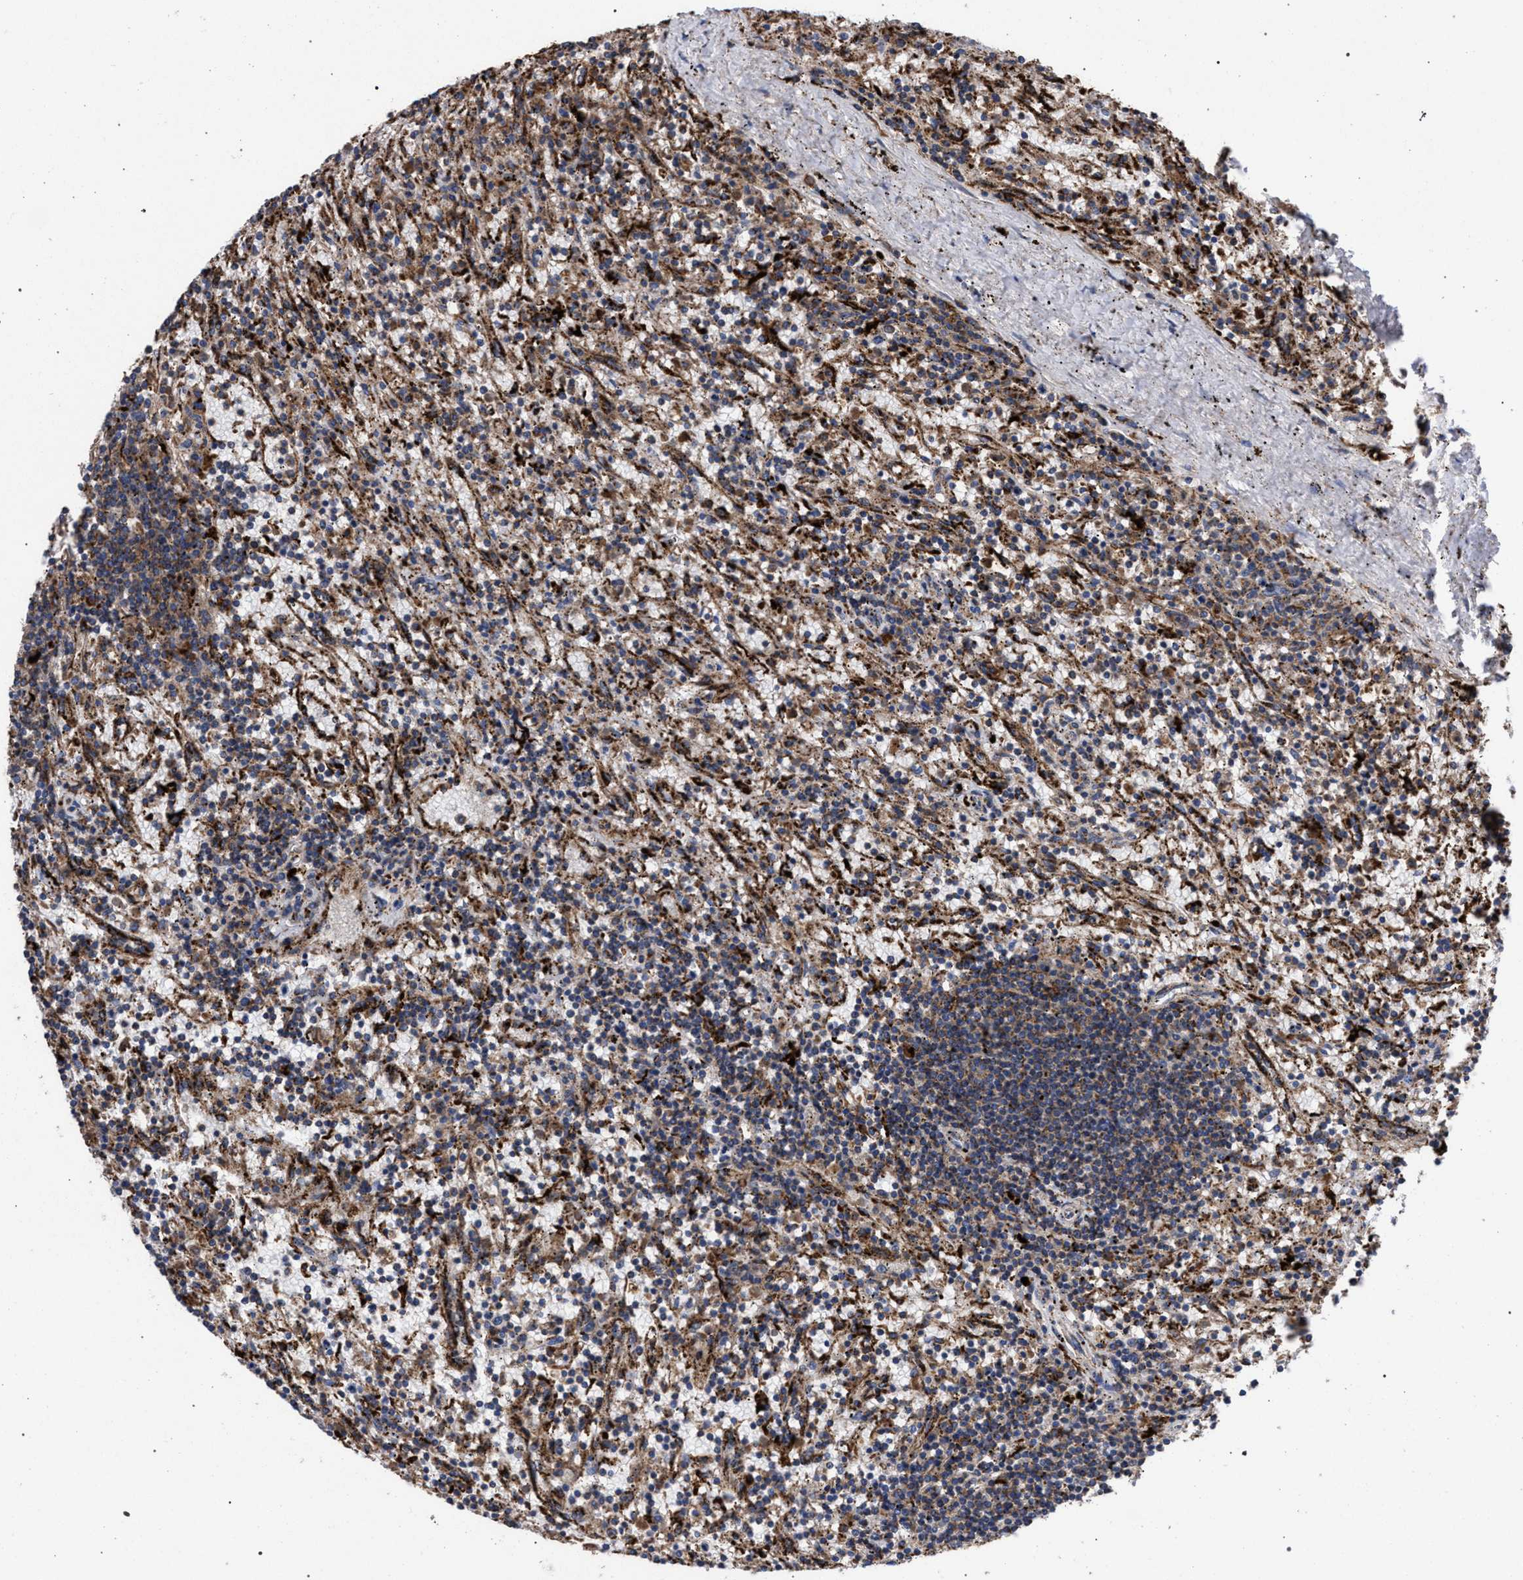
{"staining": {"intensity": "moderate", "quantity": ">75%", "location": "cytoplasmic/membranous"}, "tissue": "lymphoma", "cell_type": "Tumor cells", "image_type": "cancer", "snomed": [{"axis": "morphology", "description": "Malignant lymphoma, non-Hodgkin's type, Low grade"}, {"axis": "topography", "description": "Spleen"}], "caption": "Immunohistochemistry staining of low-grade malignant lymphoma, non-Hodgkin's type, which shows medium levels of moderate cytoplasmic/membranous positivity in about >75% of tumor cells indicating moderate cytoplasmic/membranous protein staining. The staining was performed using DAB (brown) for protein detection and nuclei were counterstained in hematoxylin (blue).", "gene": "PPT1", "patient": {"sex": "male", "age": 76}}